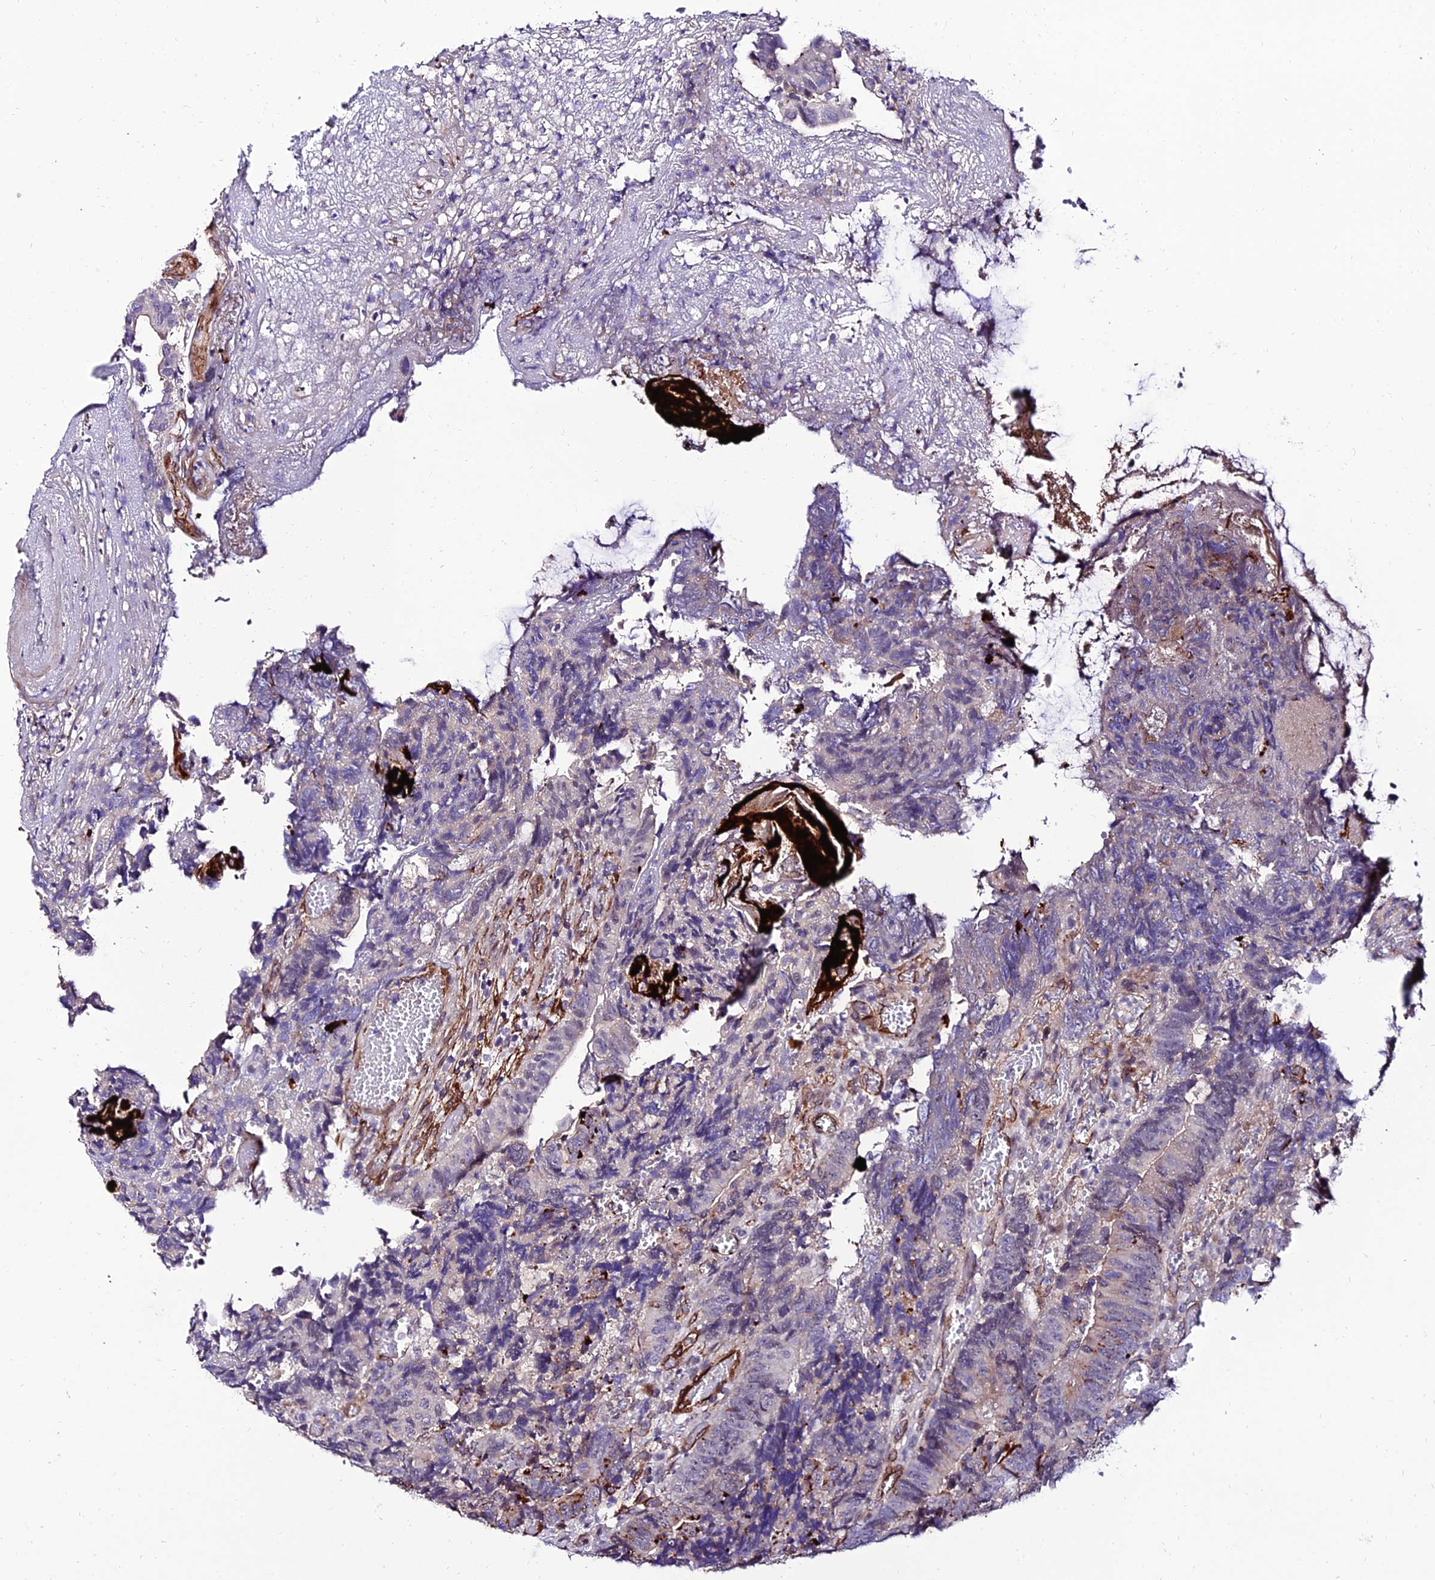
{"staining": {"intensity": "strong", "quantity": "<25%", "location": "cytoplasmic/membranous"}, "tissue": "colorectal cancer", "cell_type": "Tumor cells", "image_type": "cancer", "snomed": [{"axis": "morphology", "description": "Adenocarcinoma, NOS"}, {"axis": "topography", "description": "Colon"}], "caption": "Strong cytoplasmic/membranous expression for a protein is identified in approximately <25% of tumor cells of colorectal adenocarcinoma using immunohistochemistry (IHC).", "gene": "ALDH3B2", "patient": {"sex": "female", "age": 67}}